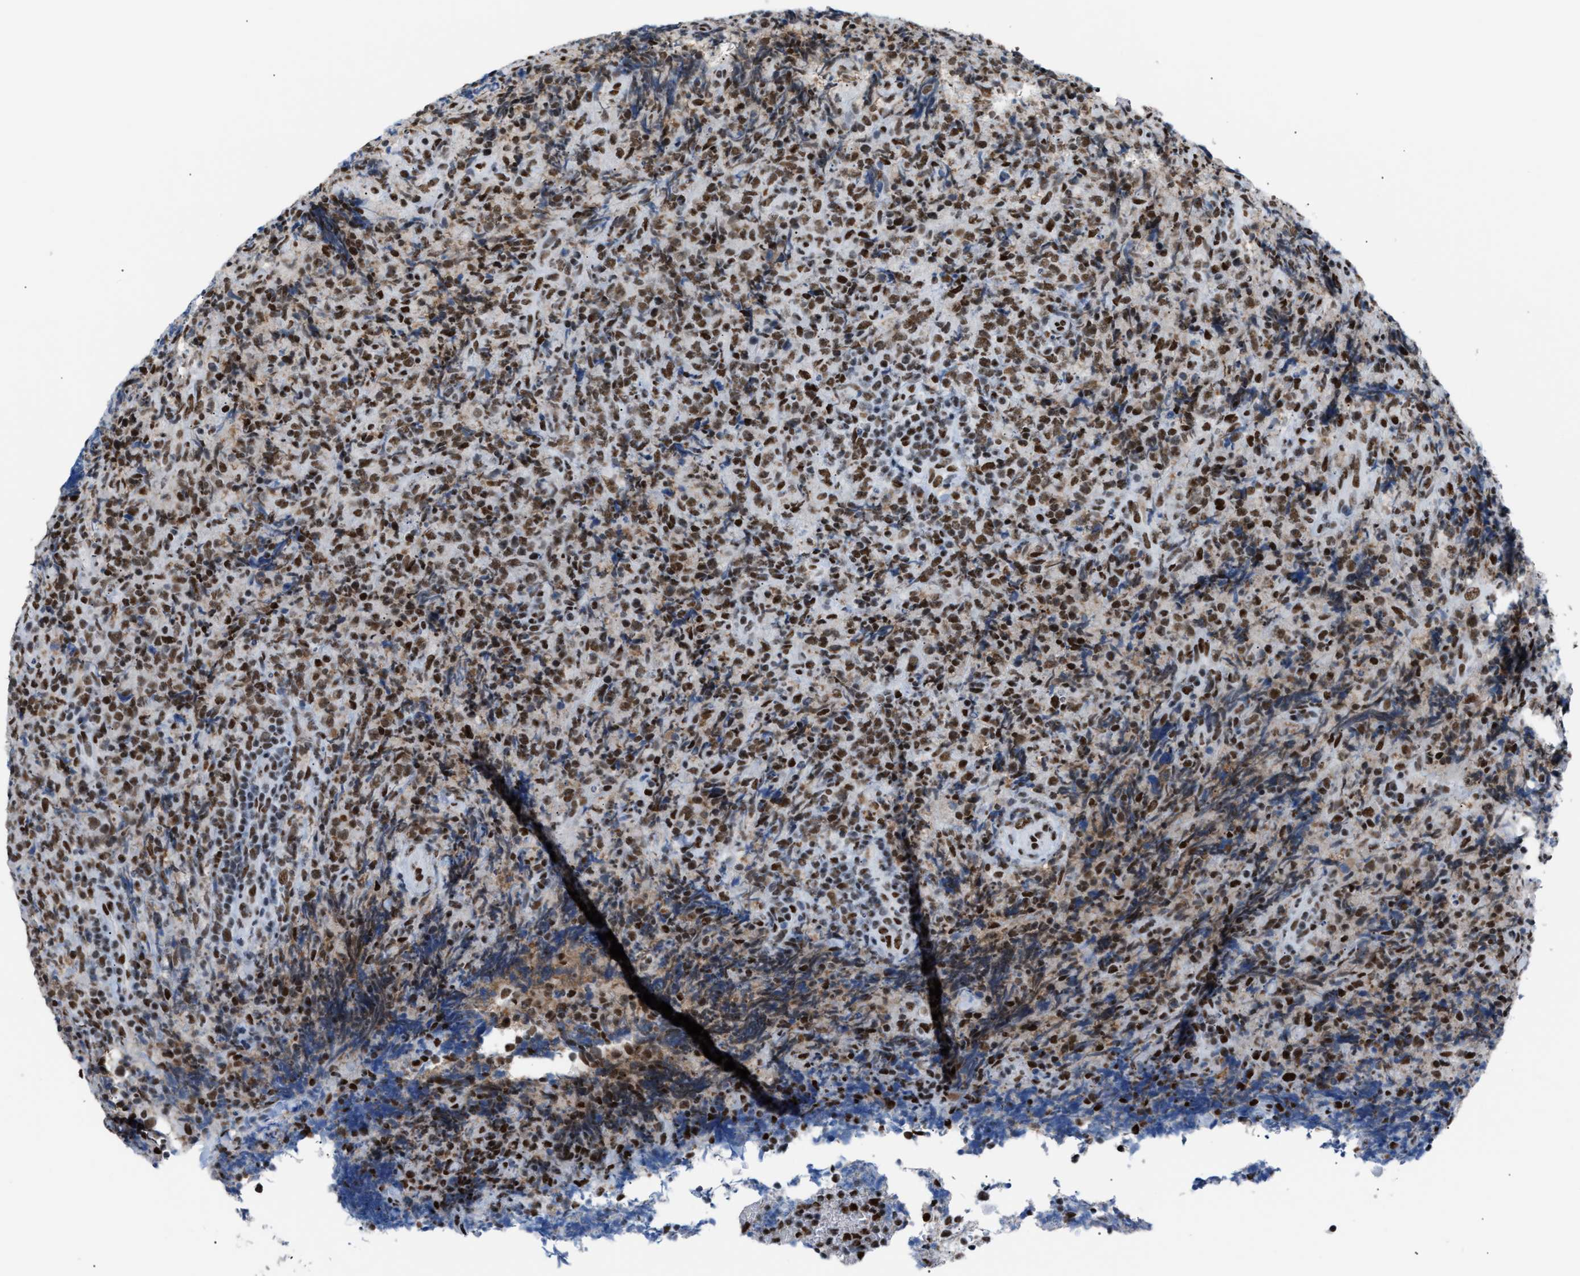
{"staining": {"intensity": "moderate", "quantity": ">75%", "location": "cytoplasmic/membranous"}, "tissue": "lymphoma", "cell_type": "Tumor cells", "image_type": "cancer", "snomed": [{"axis": "morphology", "description": "Malignant lymphoma, non-Hodgkin's type, High grade"}, {"axis": "topography", "description": "Tonsil"}], "caption": "Human lymphoma stained with a protein marker demonstrates moderate staining in tumor cells.", "gene": "CCAR2", "patient": {"sex": "female", "age": 36}}